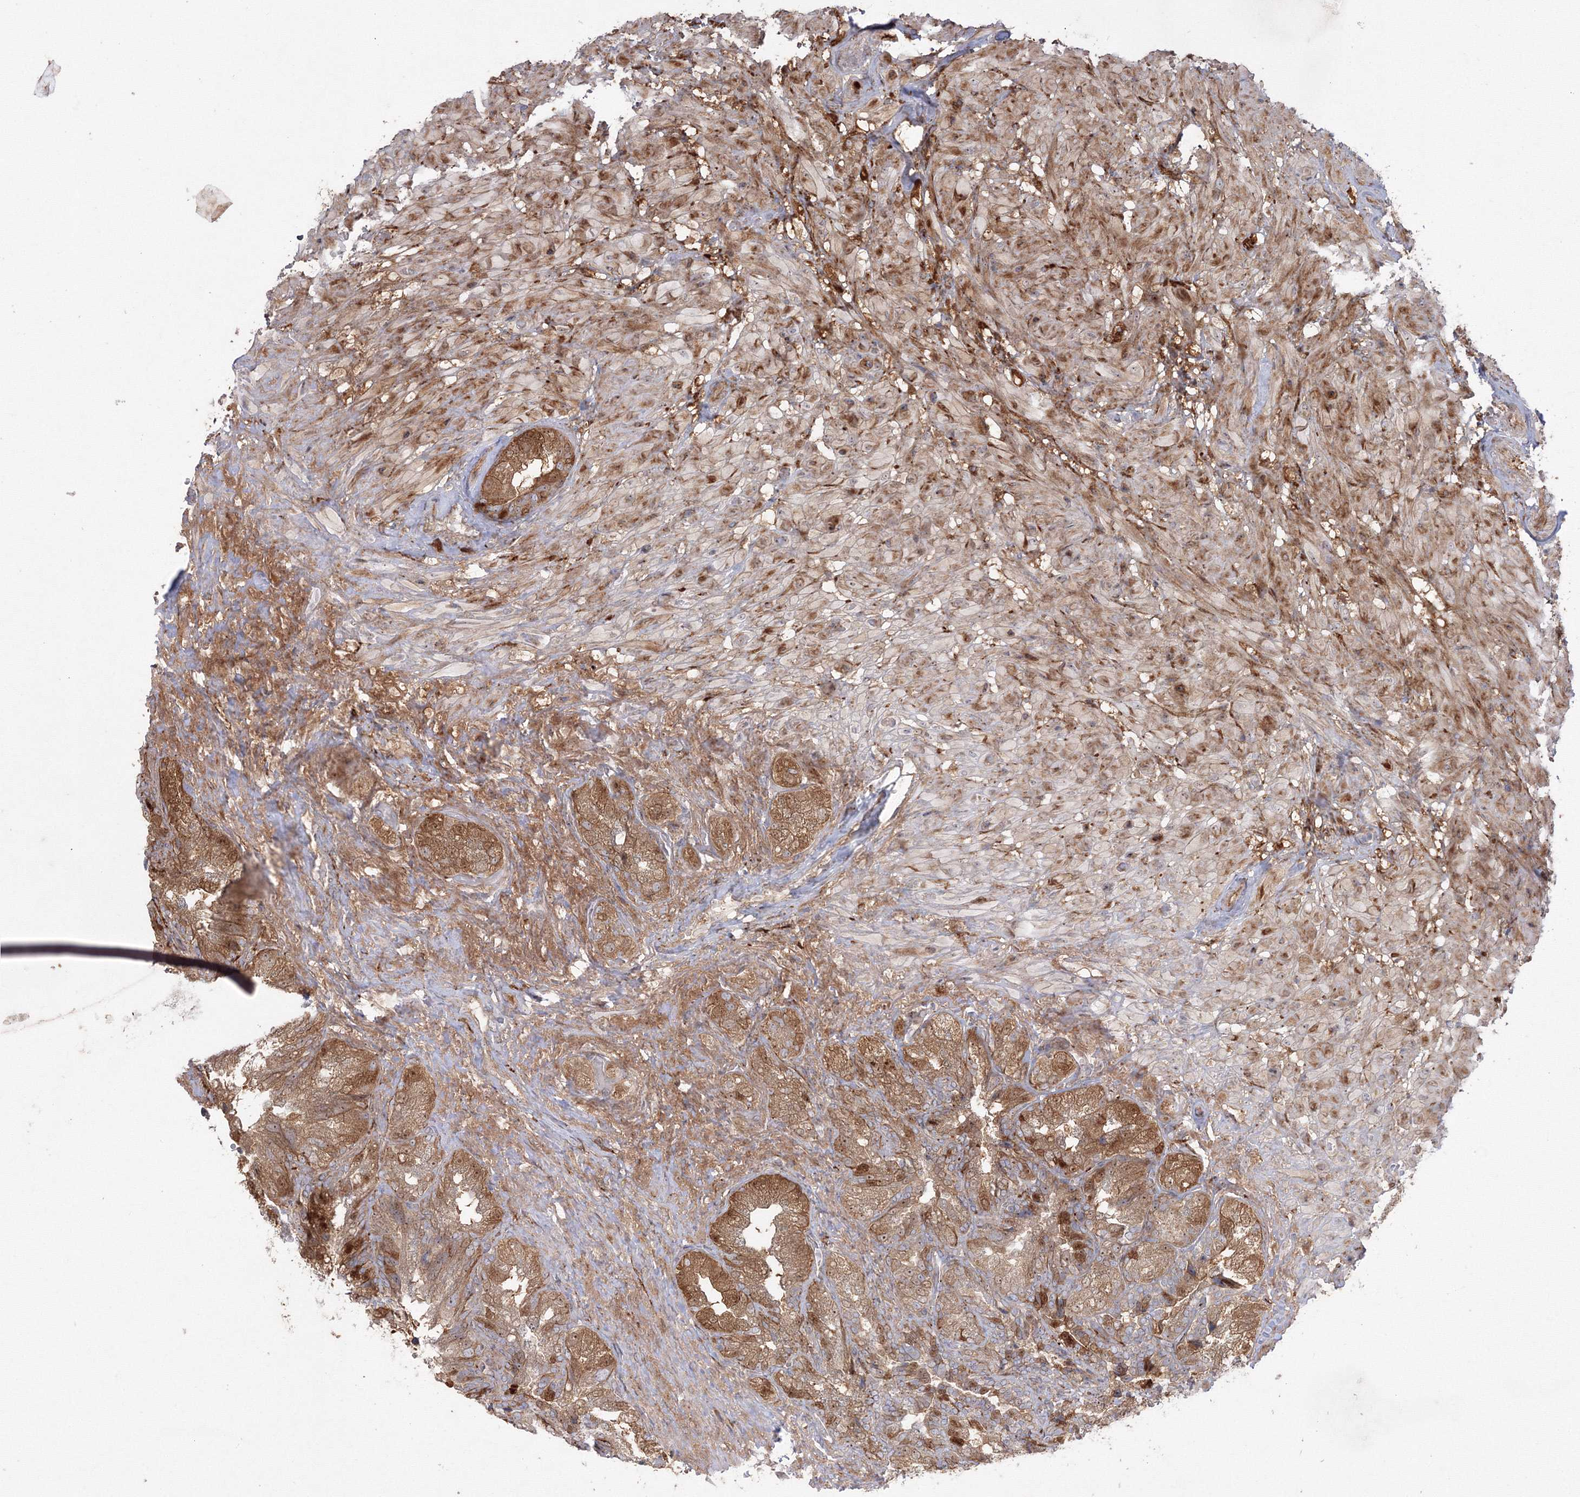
{"staining": {"intensity": "strong", "quantity": ">75%", "location": "cytoplasmic/membranous,nuclear"}, "tissue": "seminal vesicle", "cell_type": "Glandular cells", "image_type": "normal", "snomed": [{"axis": "morphology", "description": "Normal tissue, NOS"}, {"axis": "topography", "description": "Seminal veicle"}, {"axis": "topography", "description": "Peripheral nerve tissue"}], "caption": "This image exhibits IHC staining of unremarkable human seminal vesicle, with high strong cytoplasmic/membranous,nuclear expression in about >75% of glandular cells.", "gene": "NPM3", "patient": {"sex": "male", "age": 63}}